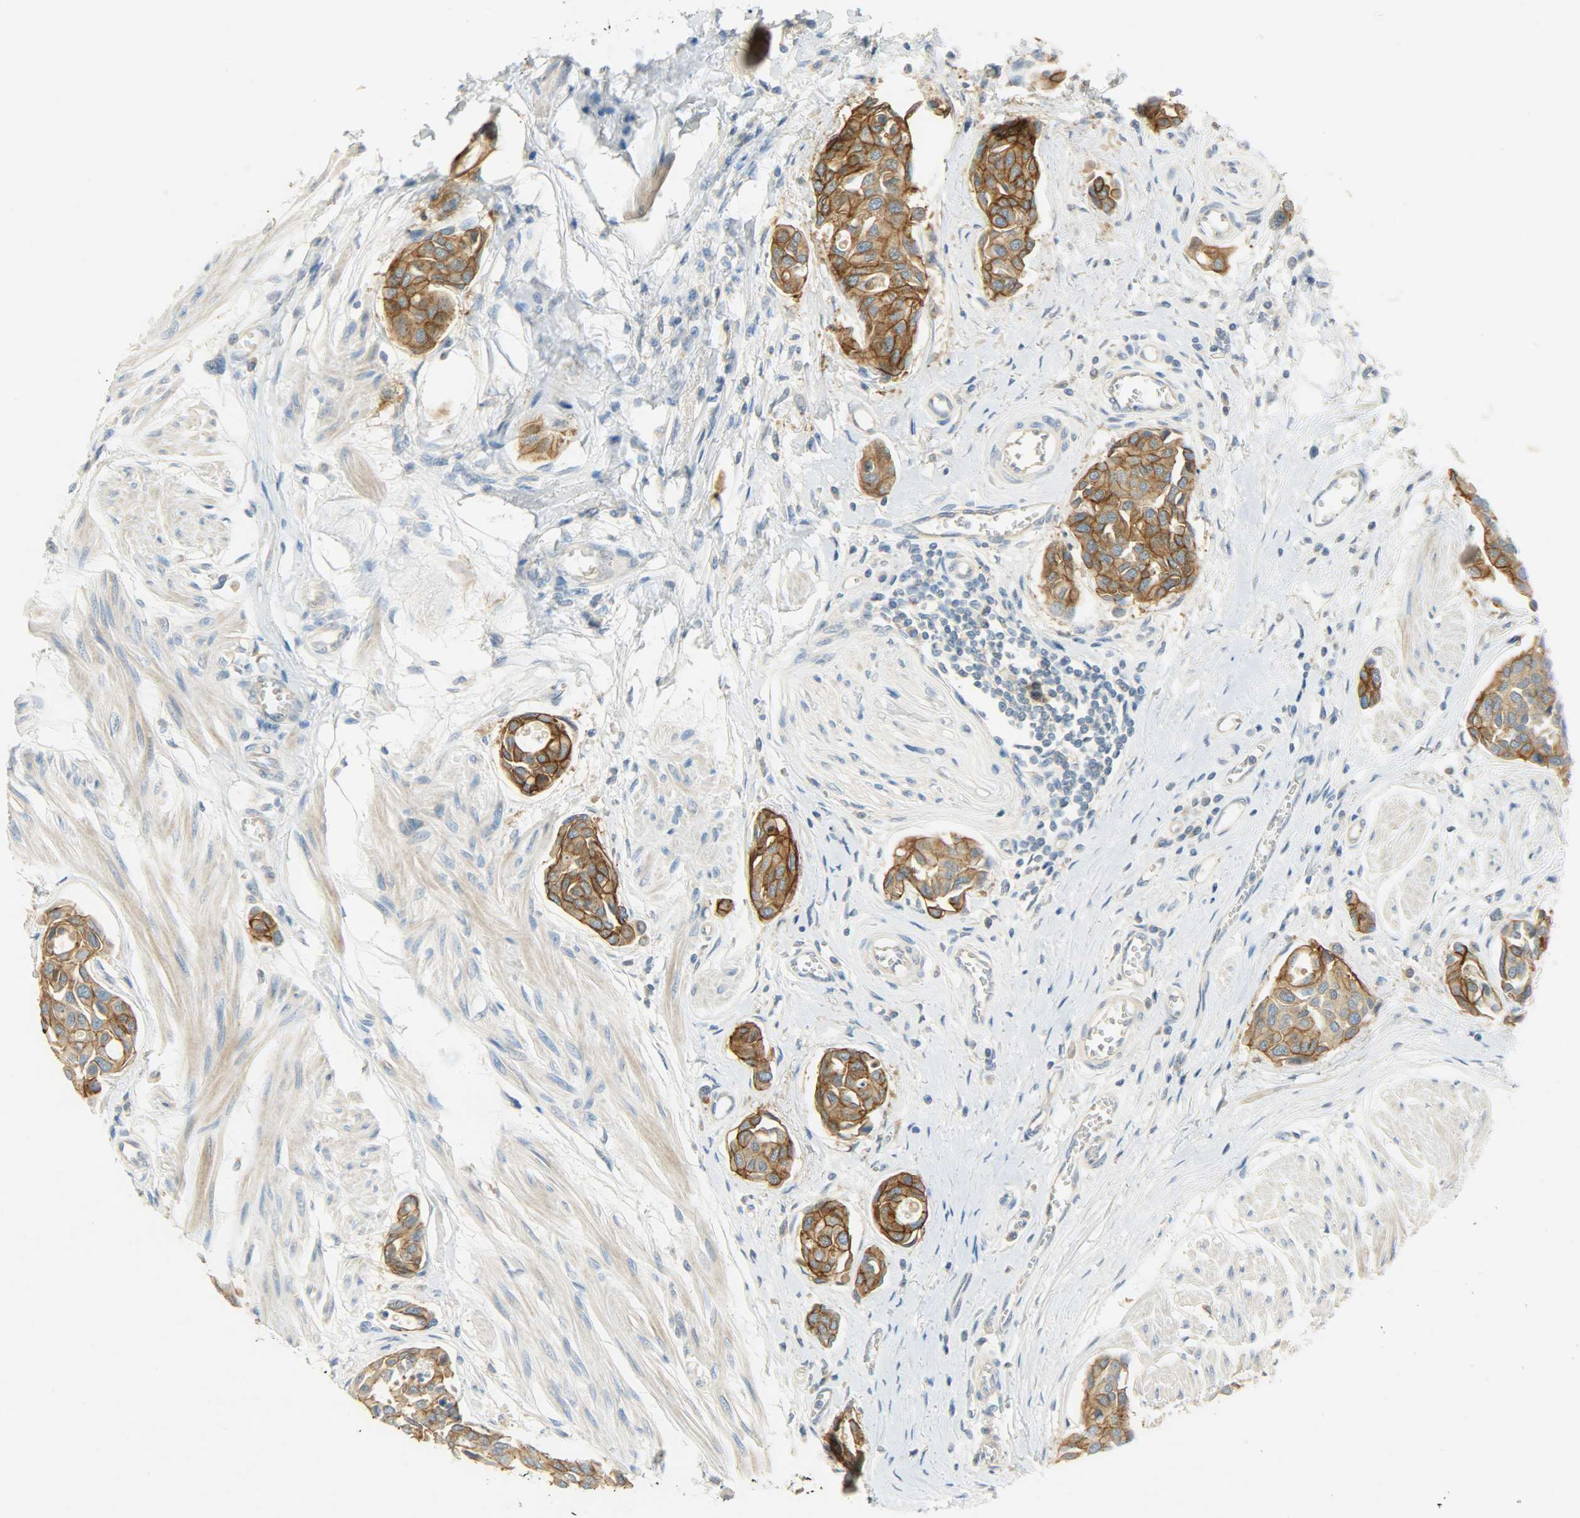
{"staining": {"intensity": "strong", "quantity": ">75%", "location": "cytoplasmic/membranous"}, "tissue": "urothelial cancer", "cell_type": "Tumor cells", "image_type": "cancer", "snomed": [{"axis": "morphology", "description": "Urothelial carcinoma, High grade"}, {"axis": "topography", "description": "Urinary bladder"}], "caption": "Urothelial carcinoma (high-grade) was stained to show a protein in brown. There is high levels of strong cytoplasmic/membranous expression in approximately >75% of tumor cells. The staining was performed using DAB, with brown indicating positive protein expression. Nuclei are stained blue with hematoxylin.", "gene": "DSG2", "patient": {"sex": "male", "age": 78}}